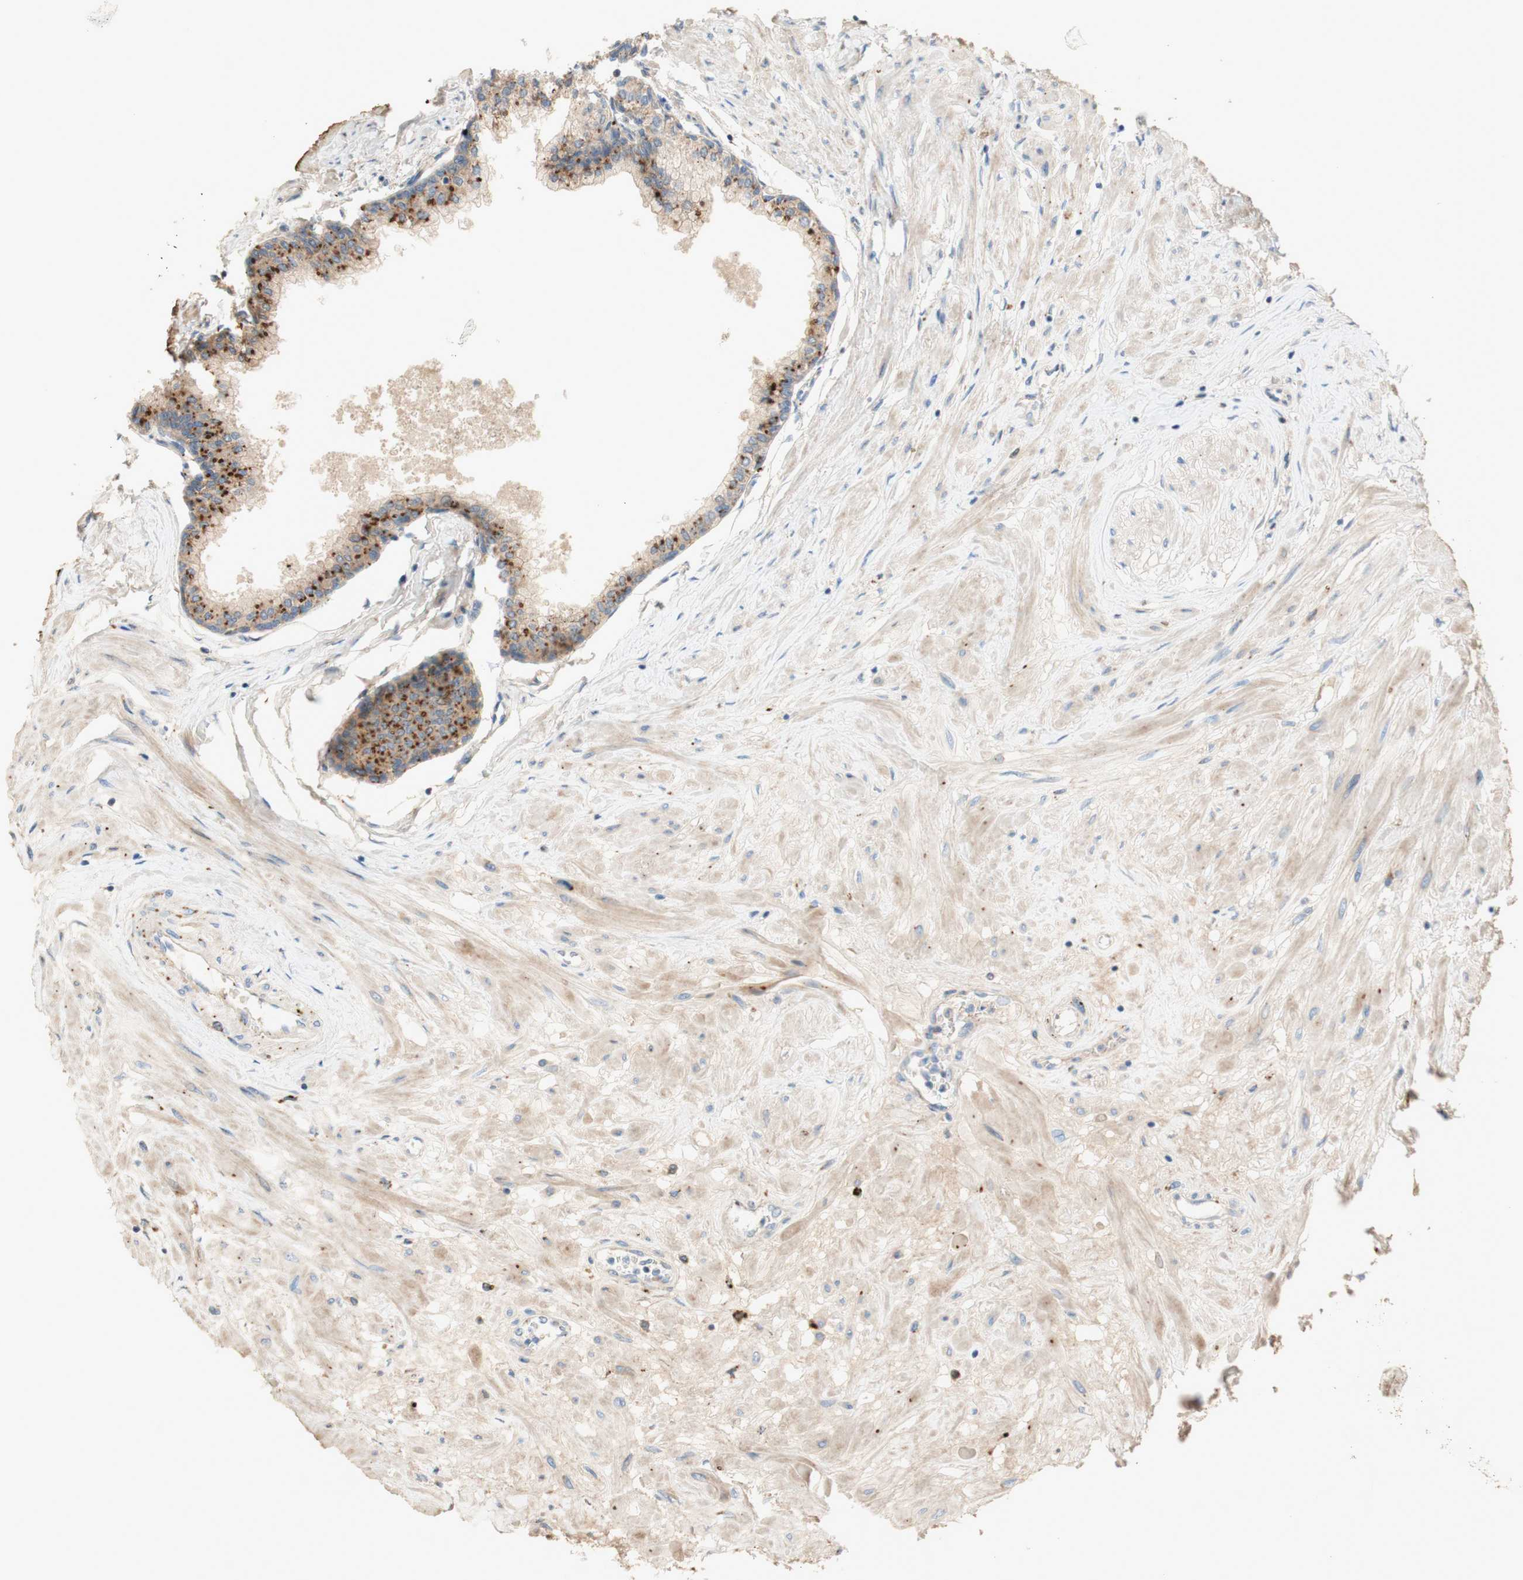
{"staining": {"intensity": "moderate", "quantity": ">75%", "location": "cytoplasmic/membranous"}, "tissue": "prostate", "cell_type": "Glandular cells", "image_type": "normal", "snomed": [{"axis": "morphology", "description": "Normal tissue, NOS"}, {"axis": "topography", "description": "Prostate"}, {"axis": "topography", "description": "Seminal veicle"}], "caption": "Protein staining of unremarkable prostate displays moderate cytoplasmic/membranous expression in about >75% of glandular cells. (DAB (3,3'-diaminobenzidine) IHC, brown staining for protein, blue staining for nuclei).", "gene": "PTPN21", "patient": {"sex": "male", "age": 60}}